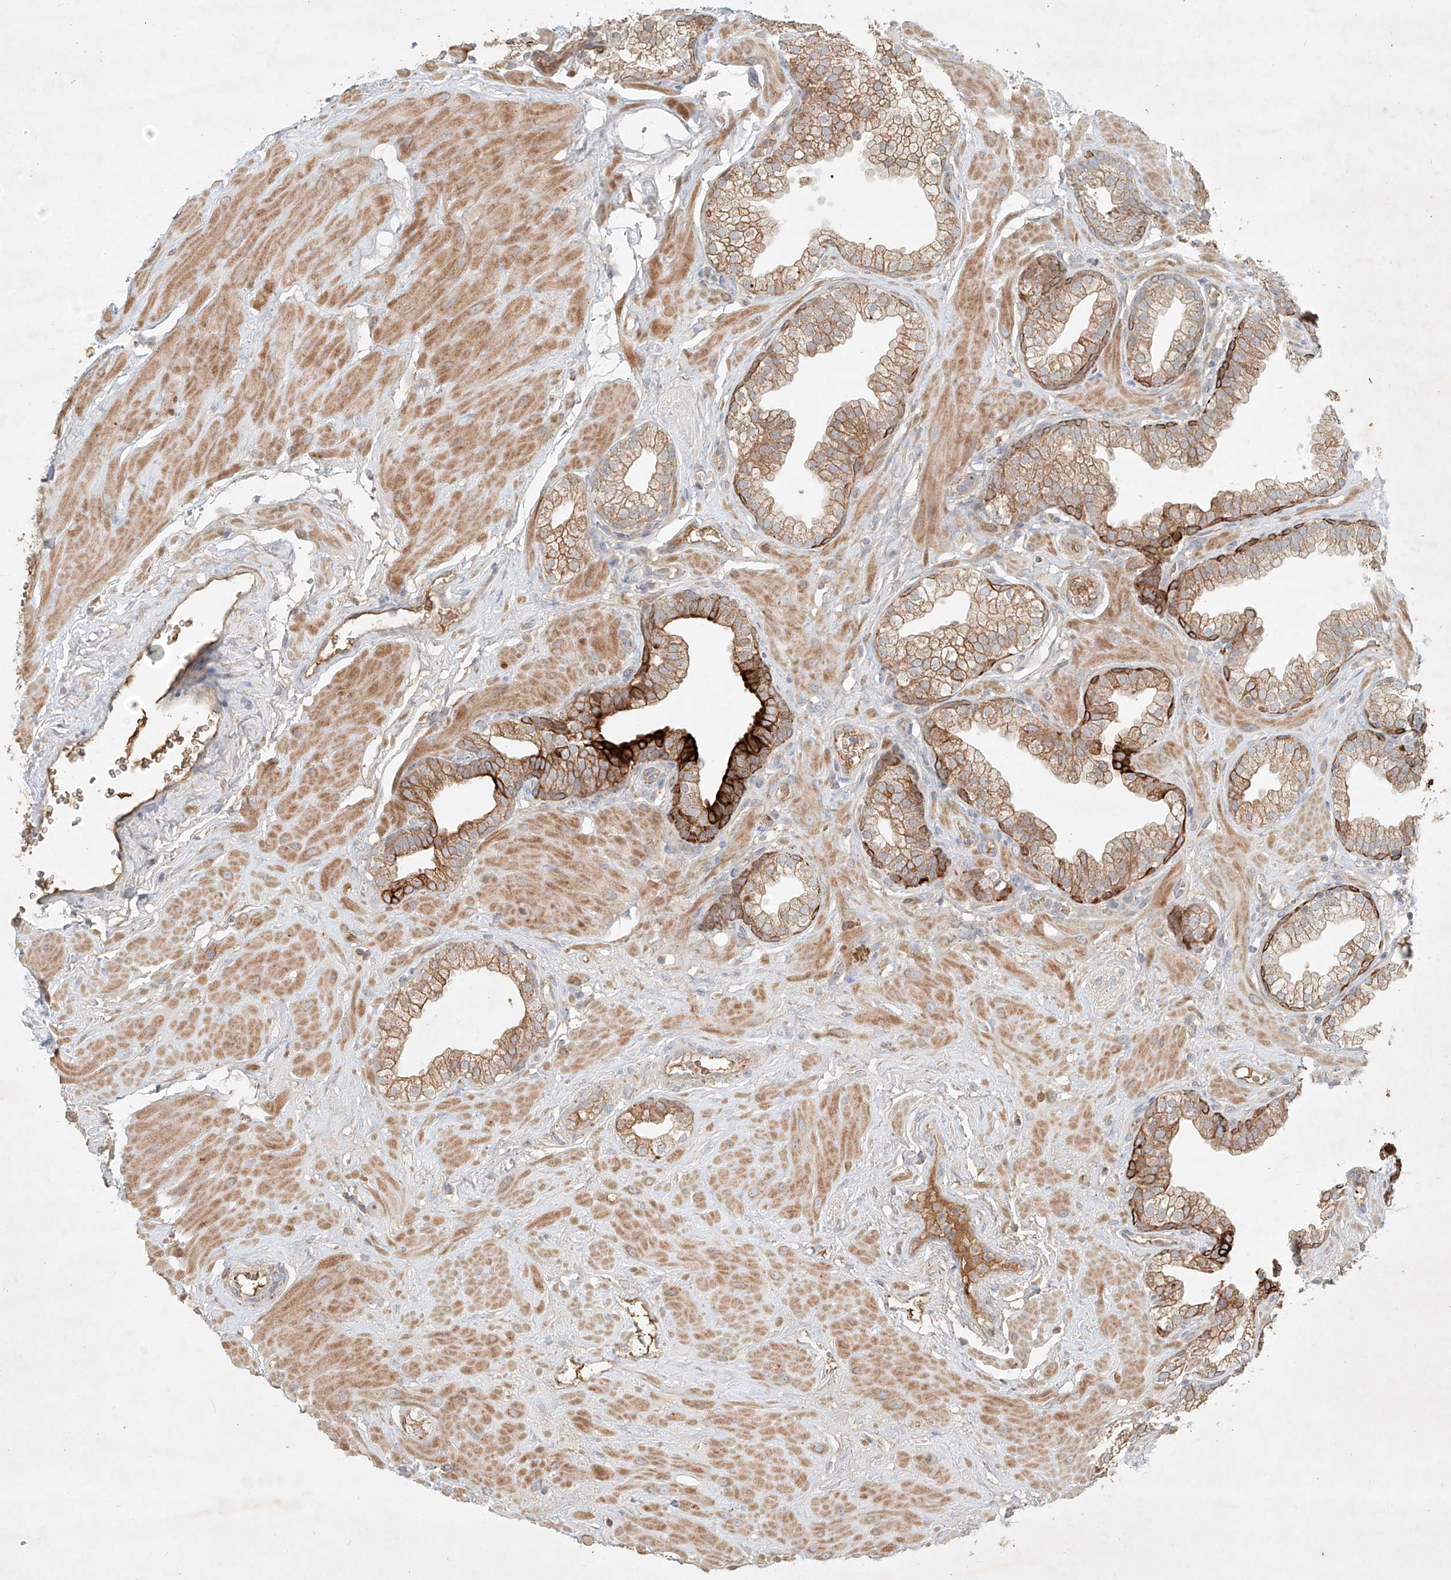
{"staining": {"intensity": "strong", "quantity": "<25%", "location": "cytoplasmic/membranous"}, "tissue": "prostate", "cell_type": "Glandular cells", "image_type": "normal", "snomed": [{"axis": "morphology", "description": "Normal tissue, NOS"}, {"axis": "morphology", "description": "Urothelial carcinoma, Low grade"}, {"axis": "topography", "description": "Urinary bladder"}, {"axis": "topography", "description": "Prostate"}], "caption": "IHC histopathology image of benign prostate: prostate stained using IHC reveals medium levels of strong protein expression localized specifically in the cytoplasmic/membranous of glandular cells, appearing as a cytoplasmic/membranous brown color.", "gene": "KPNA7", "patient": {"sex": "male", "age": 60}}